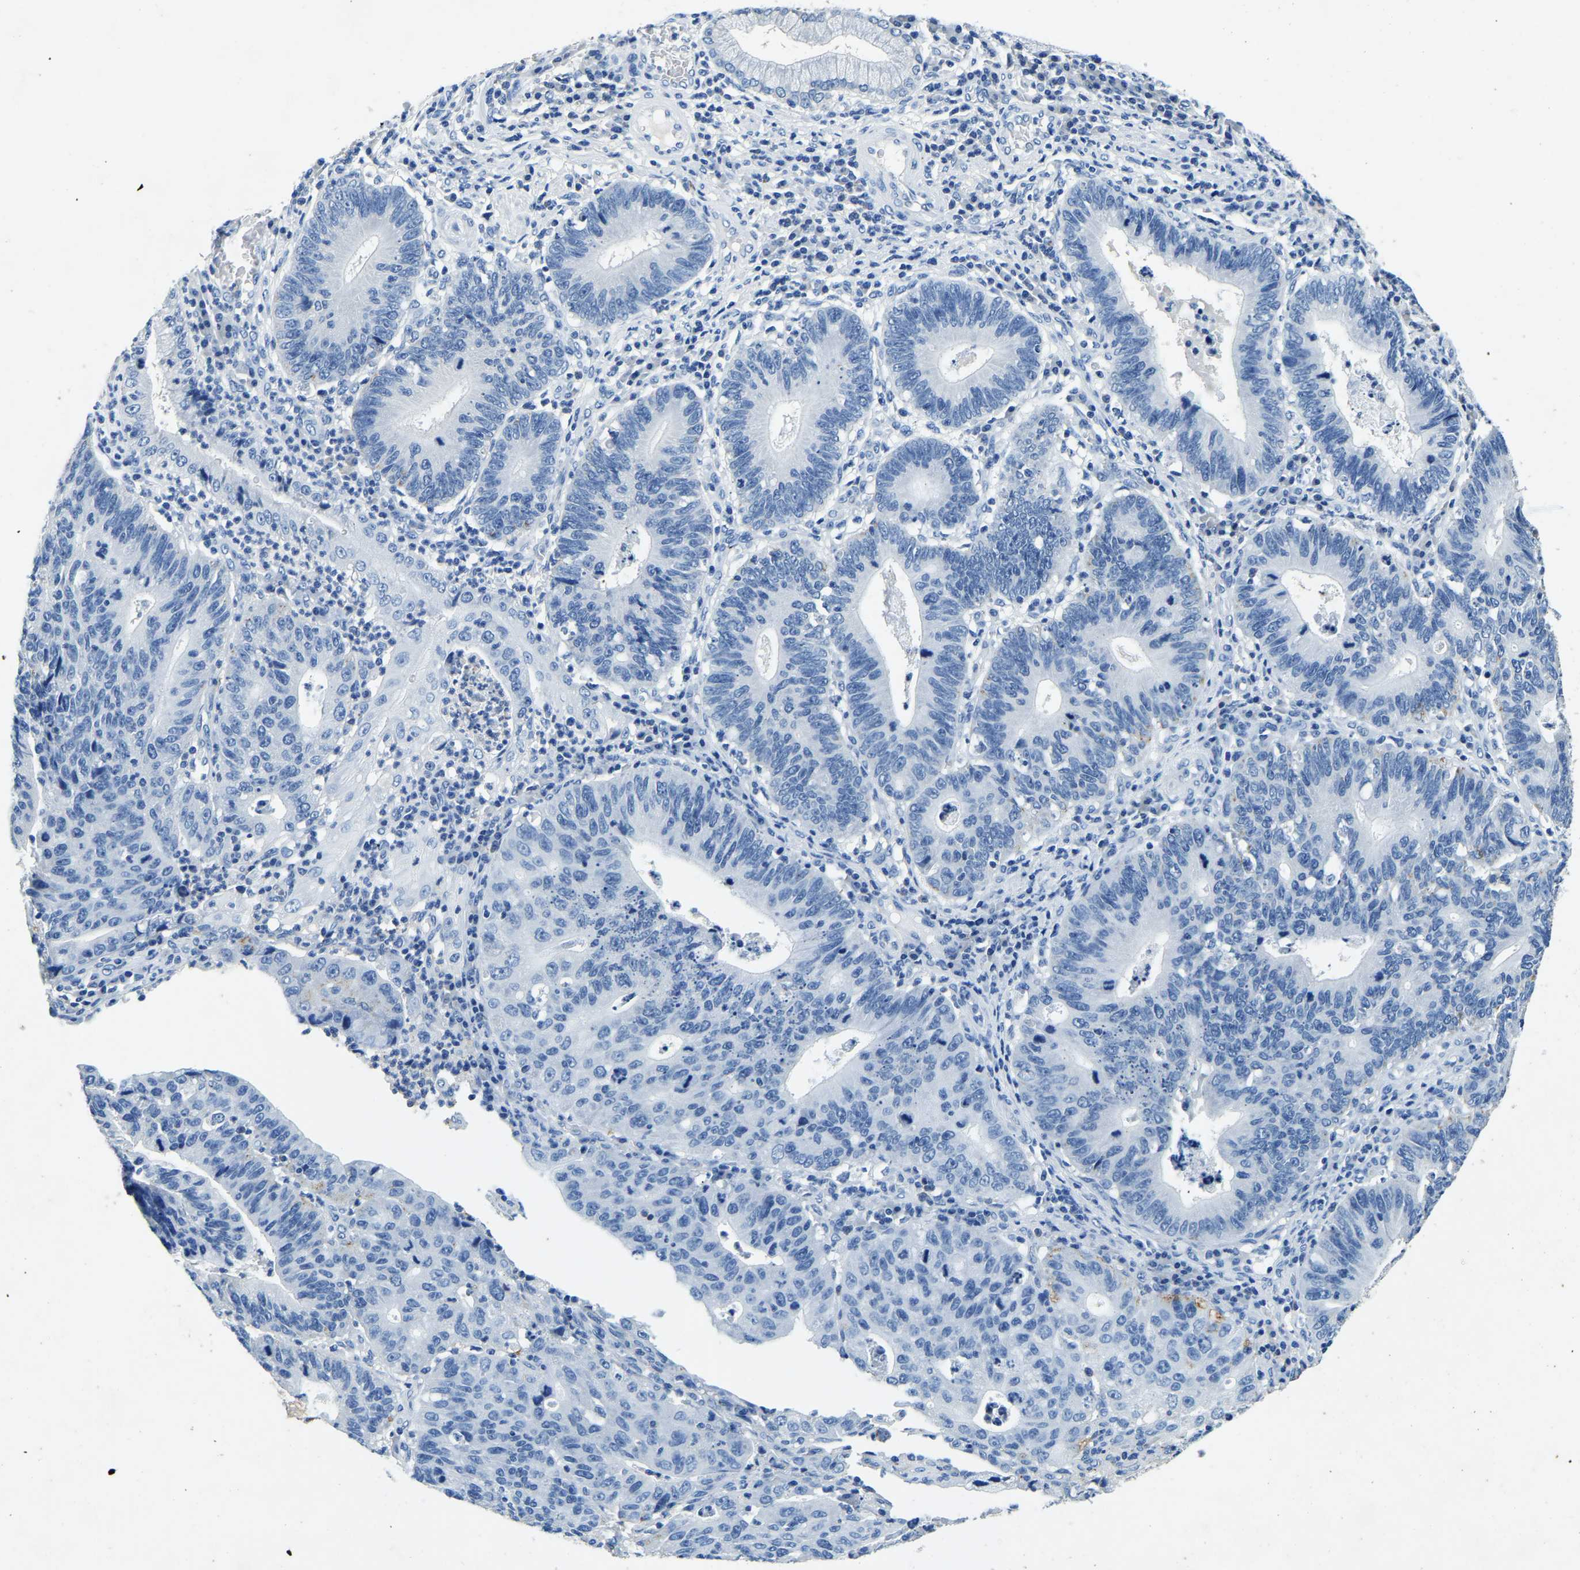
{"staining": {"intensity": "negative", "quantity": "none", "location": "none"}, "tissue": "stomach cancer", "cell_type": "Tumor cells", "image_type": "cancer", "snomed": [{"axis": "morphology", "description": "Adenocarcinoma, NOS"}, {"axis": "topography", "description": "Stomach"}], "caption": "IHC of human adenocarcinoma (stomach) shows no expression in tumor cells.", "gene": "UBN2", "patient": {"sex": "male", "age": 59}}